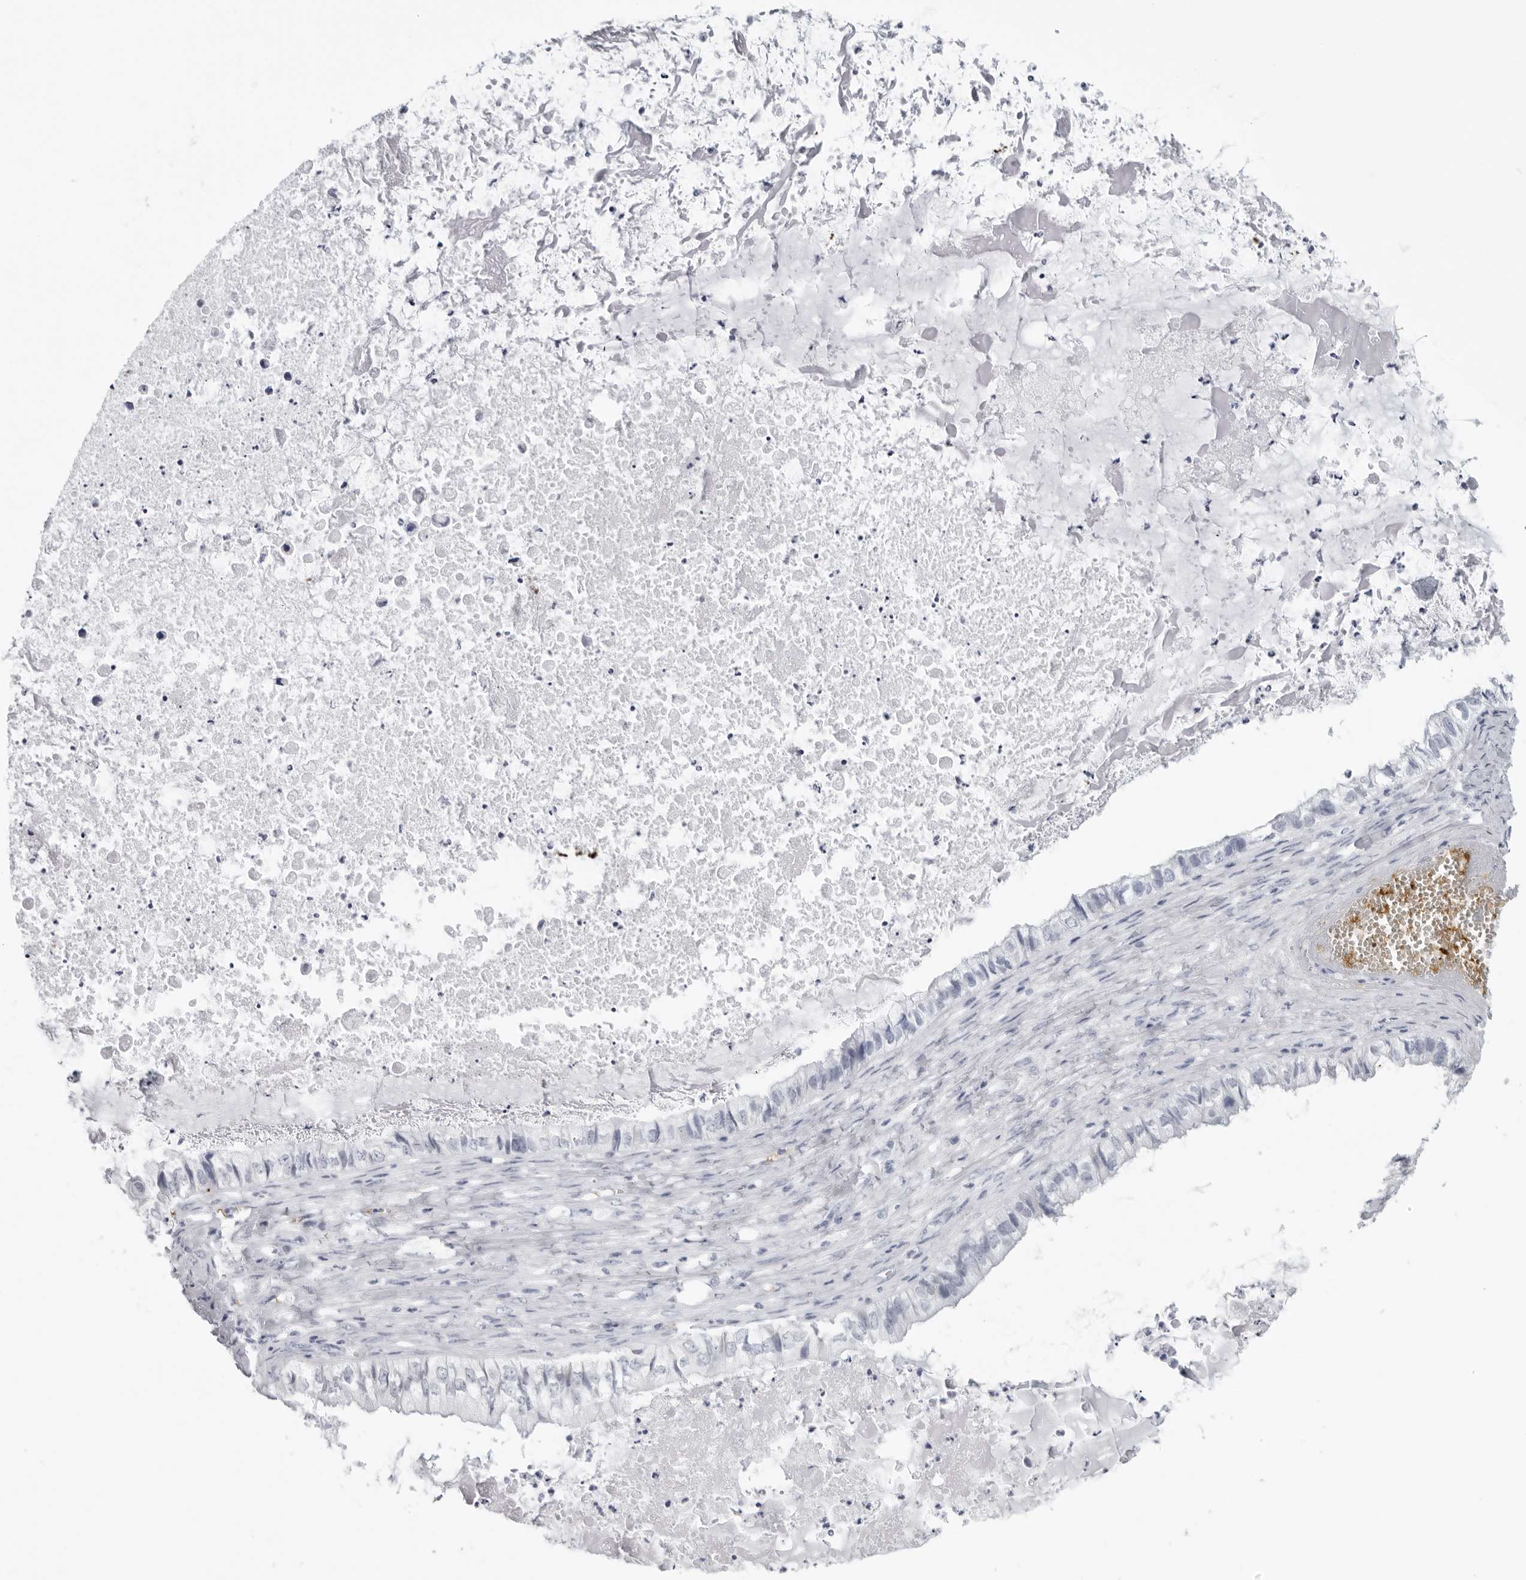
{"staining": {"intensity": "negative", "quantity": "none", "location": "none"}, "tissue": "ovarian cancer", "cell_type": "Tumor cells", "image_type": "cancer", "snomed": [{"axis": "morphology", "description": "Cystadenocarcinoma, mucinous, NOS"}, {"axis": "topography", "description": "Ovary"}], "caption": "Micrograph shows no protein positivity in tumor cells of mucinous cystadenocarcinoma (ovarian) tissue.", "gene": "EPB41", "patient": {"sex": "female", "age": 80}}